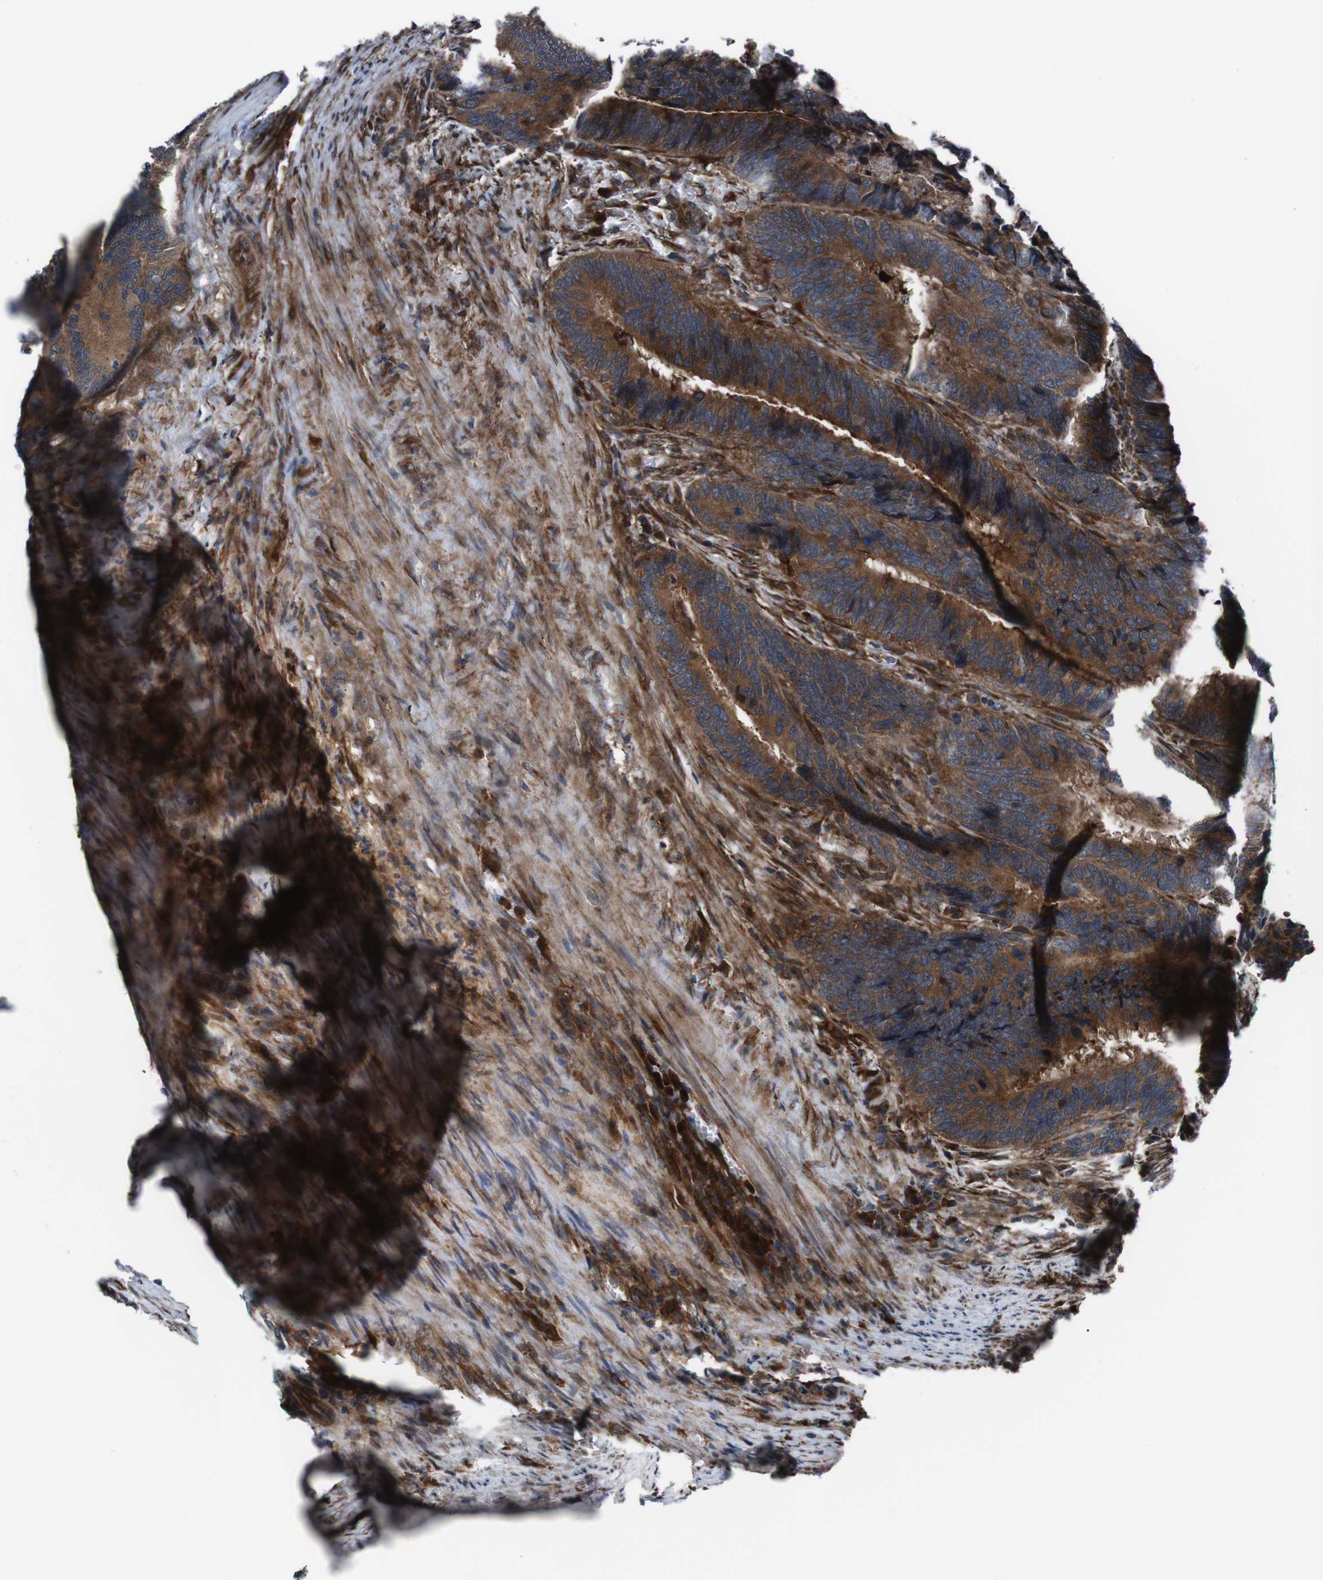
{"staining": {"intensity": "moderate", "quantity": ">75%", "location": "cytoplasmic/membranous"}, "tissue": "colorectal cancer", "cell_type": "Tumor cells", "image_type": "cancer", "snomed": [{"axis": "morphology", "description": "Adenocarcinoma, NOS"}, {"axis": "topography", "description": "Colon"}], "caption": "Human colorectal cancer stained for a protein (brown) reveals moderate cytoplasmic/membranous positive expression in about >75% of tumor cells.", "gene": "EIF4A2", "patient": {"sex": "male", "age": 72}}